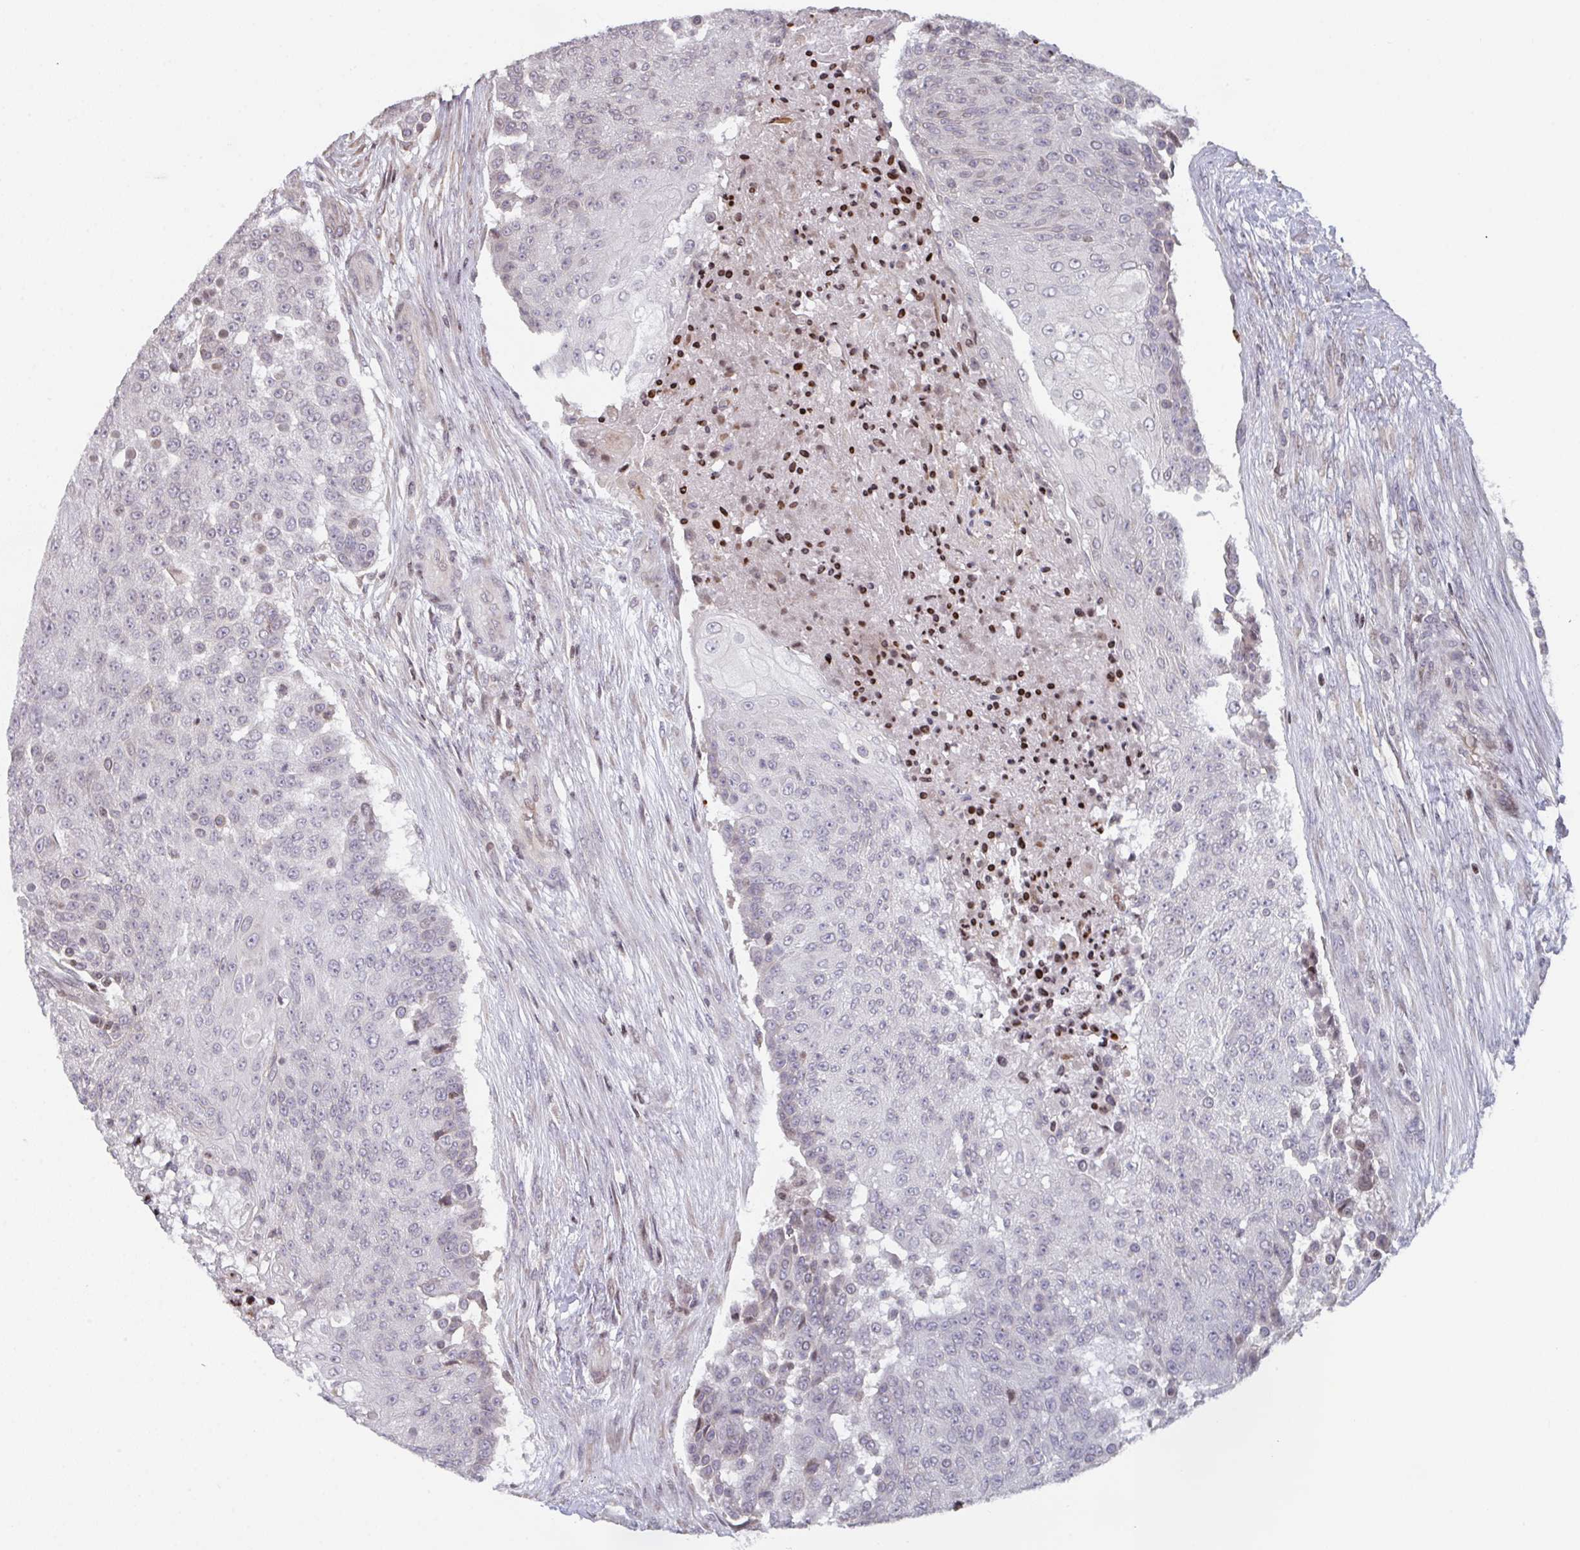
{"staining": {"intensity": "weak", "quantity": "<25%", "location": "nuclear"}, "tissue": "urothelial cancer", "cell_type": "Tumor cells", "image_type": "cancer", "snomed": [{"axis": "morphology", "description": "Urothelial carcinoma, High grade"}, {"axis": "topography", "description": "Urinary bladder"}], "caption": "Image shows no significant protein expression in tumor cells of urothelial carcinoma (high-grade).", "gene": "PCDHB8", "patient": {"sex": "female", "age": 63}}